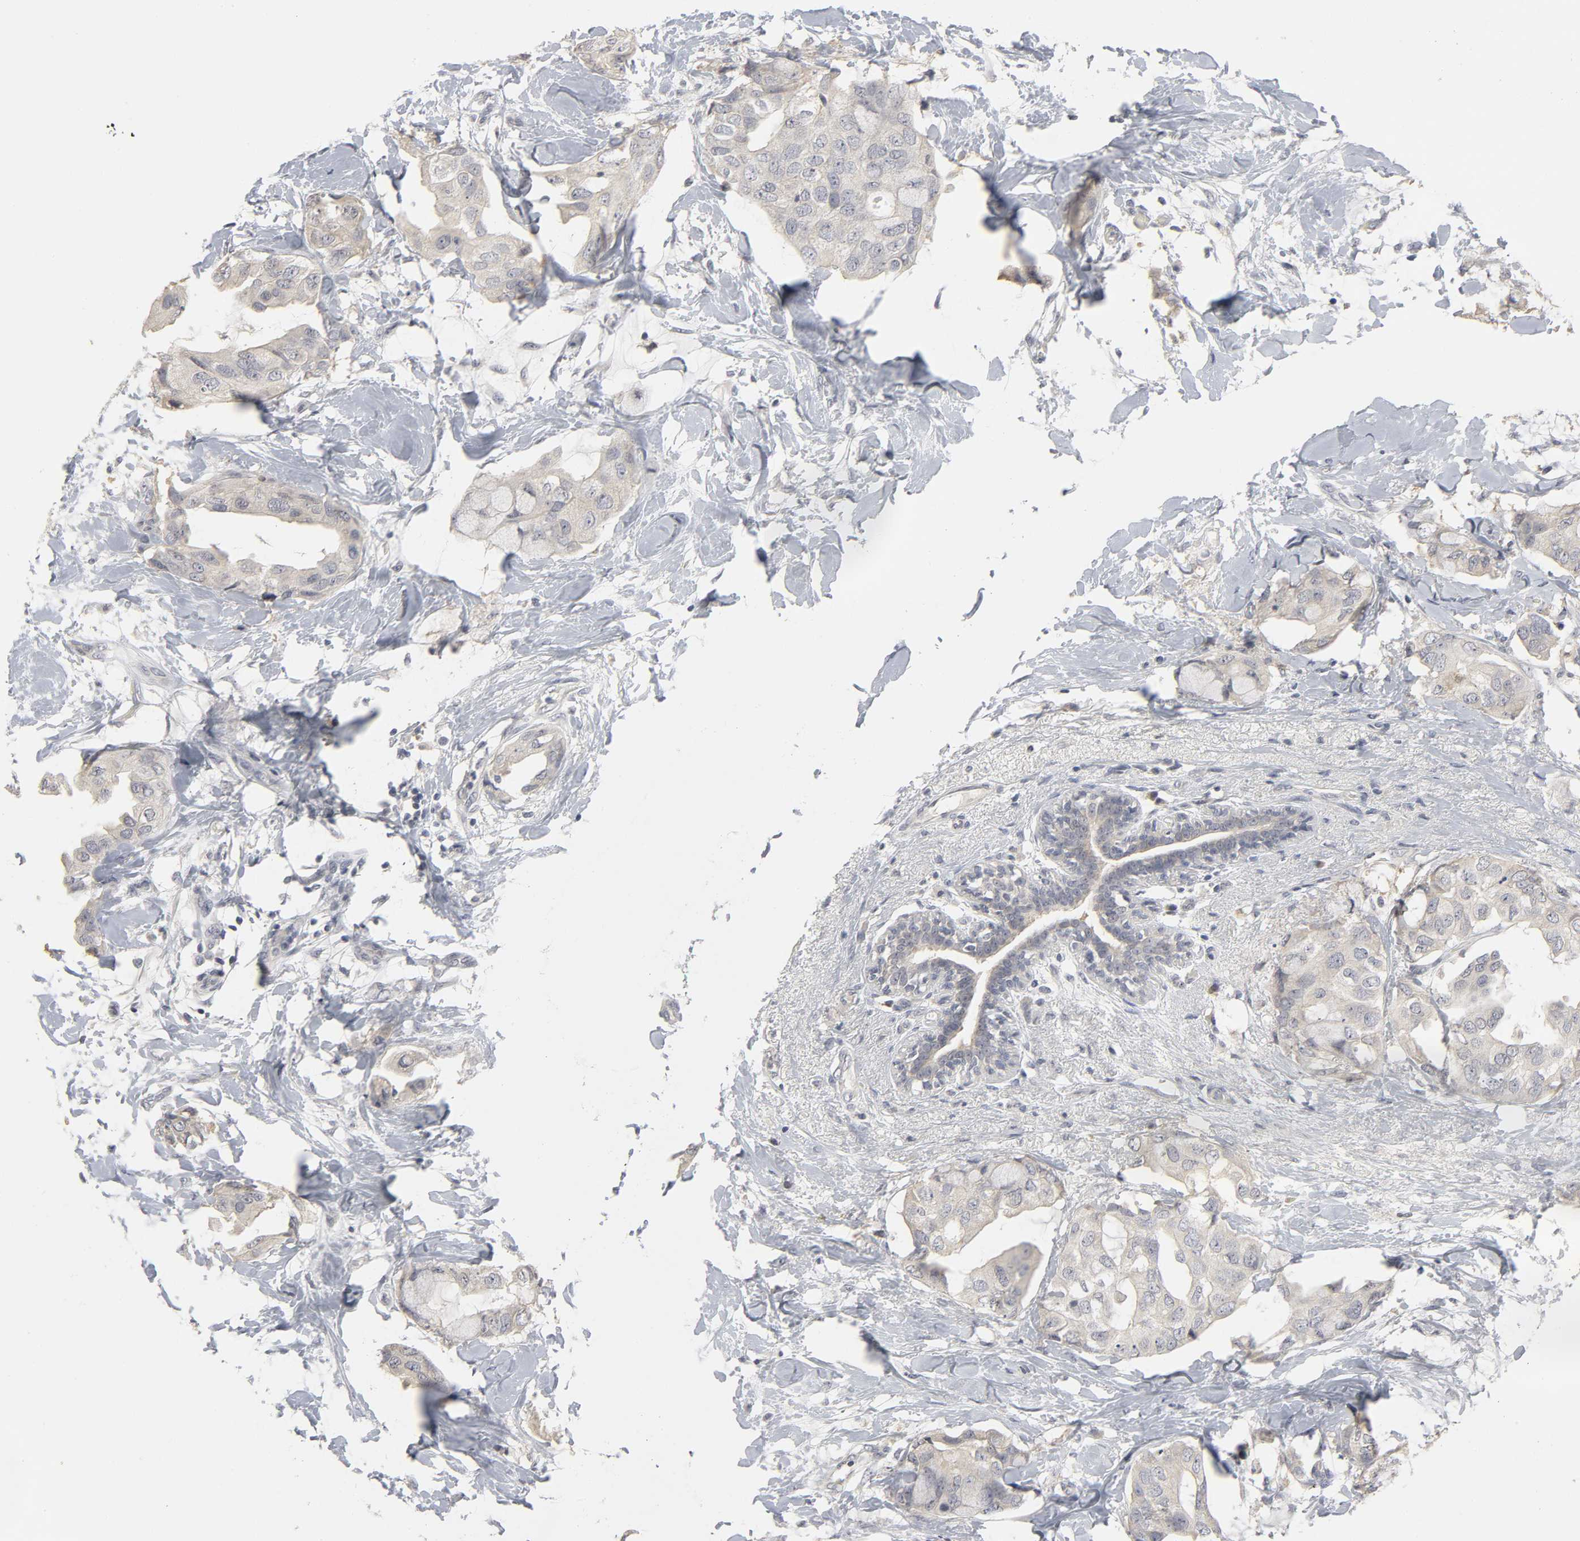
{"staining": {"intensity": "weak", "quantity": ">75%", "location": "cytoplasmic/membranous"}, "tissue": "breast cancer", "cell_type": "Tumor cells", "image_type": "cancer", "snomed": [{"axis": "morphology", "description": "Duct carcinoma"}, {"axis": "topography", "description": "Breast"}], "caption": "A high-resolution image shows IHC staining of infiltrating ductal carcinoma (breast), which shows weak cytoplasmic/membranous positivity in about >75% of tumor cells.", "gene": "TCAP", "patient": {"sex": "female", "age": 40}}